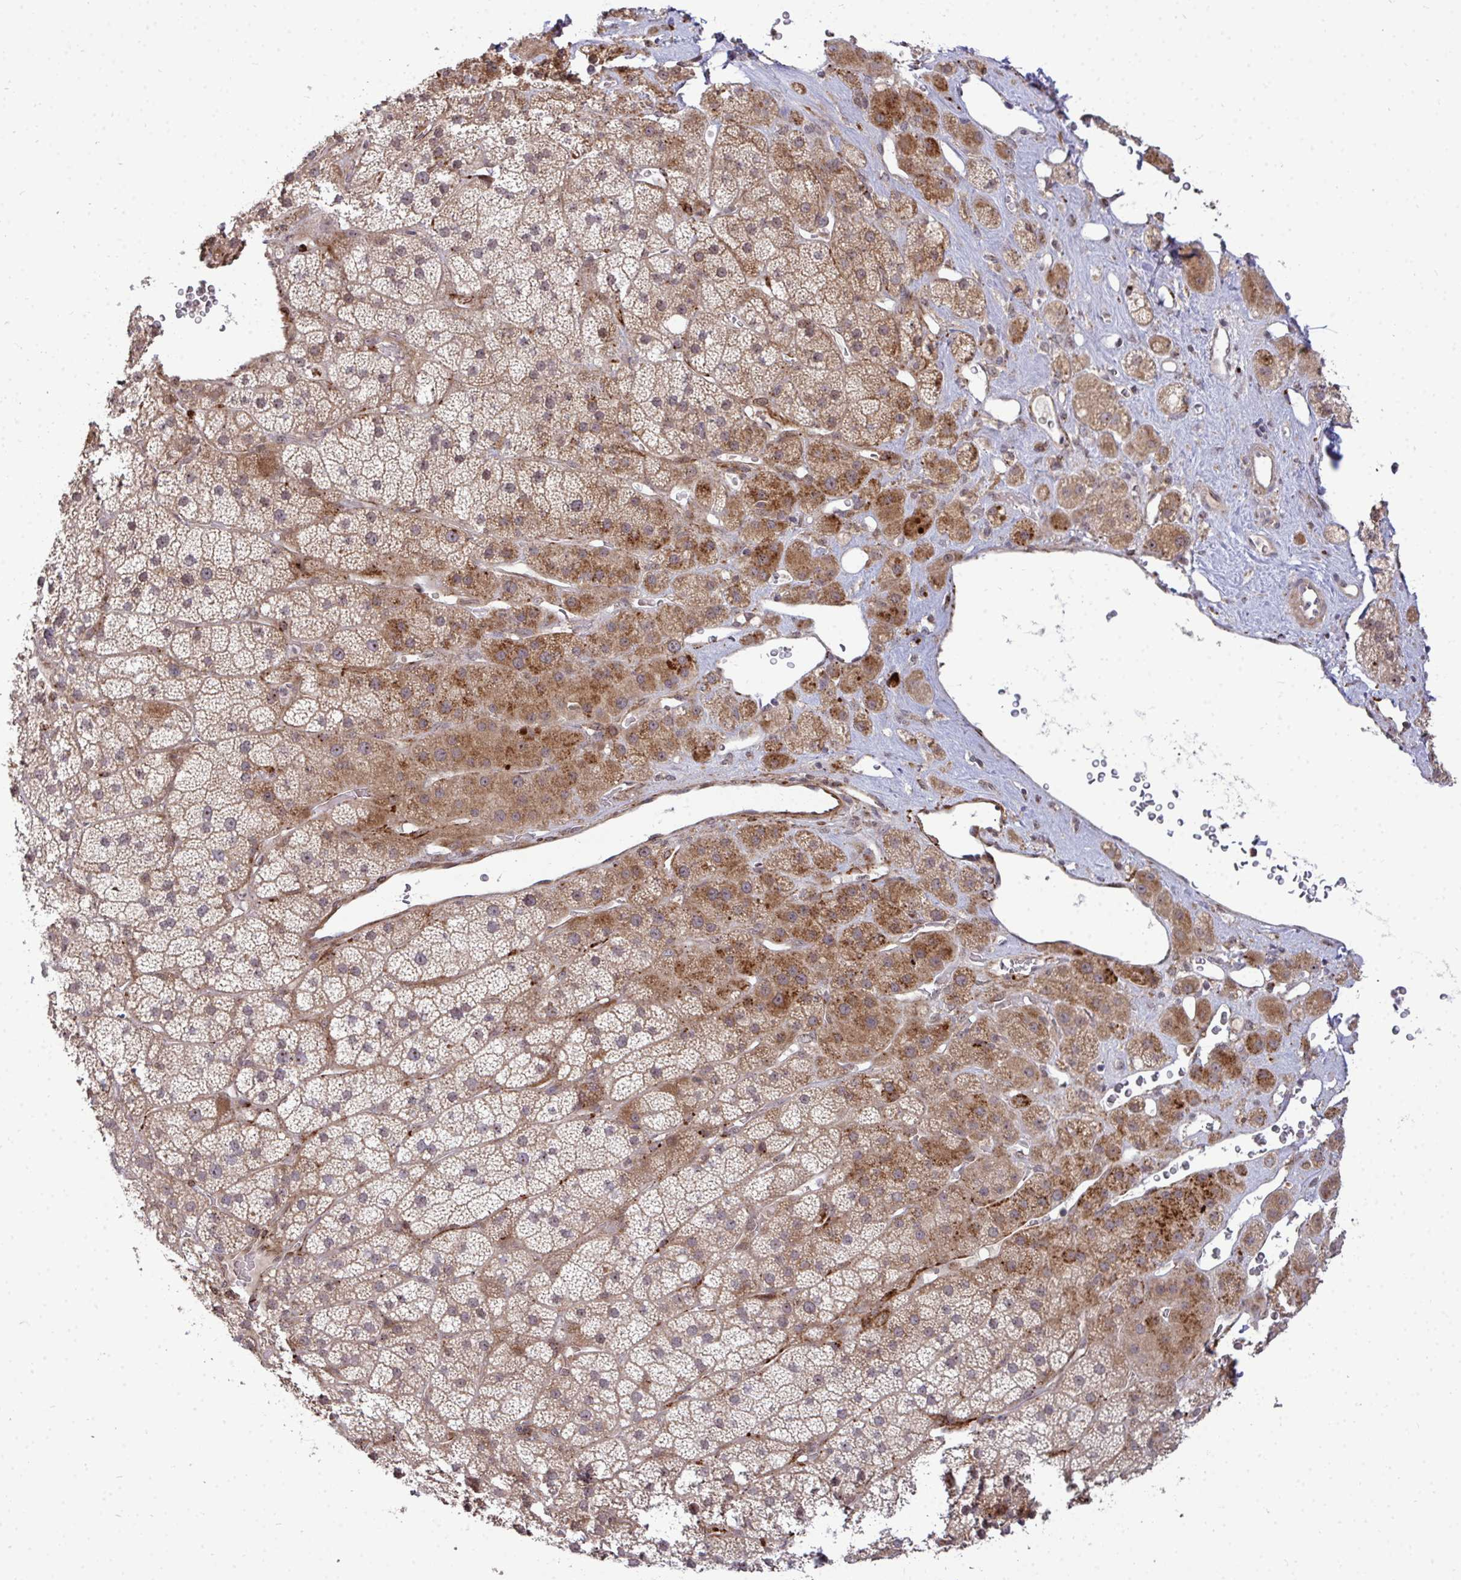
{"staining": {"intensity": "moderate", "quantity": ">75%", "location": "cytoplasmic/membranous"}, "tissue": "adrenal gland", "cell_type": "Glandular cells", "image_type": "normal", "snomed": [{"axis": "morphology", "description": "Normal tissue, NOS"}, {"axis": "topography", "description": "Adrenal gland"}], "caption": "This is an image of immunohistochemistry staining of benign adrenal gland, which shows moderate staining in the cytoplasmic/membranous of glandular cells.", "gene": "TRIM44", "patient": {"sex": "male", "age": 57}}